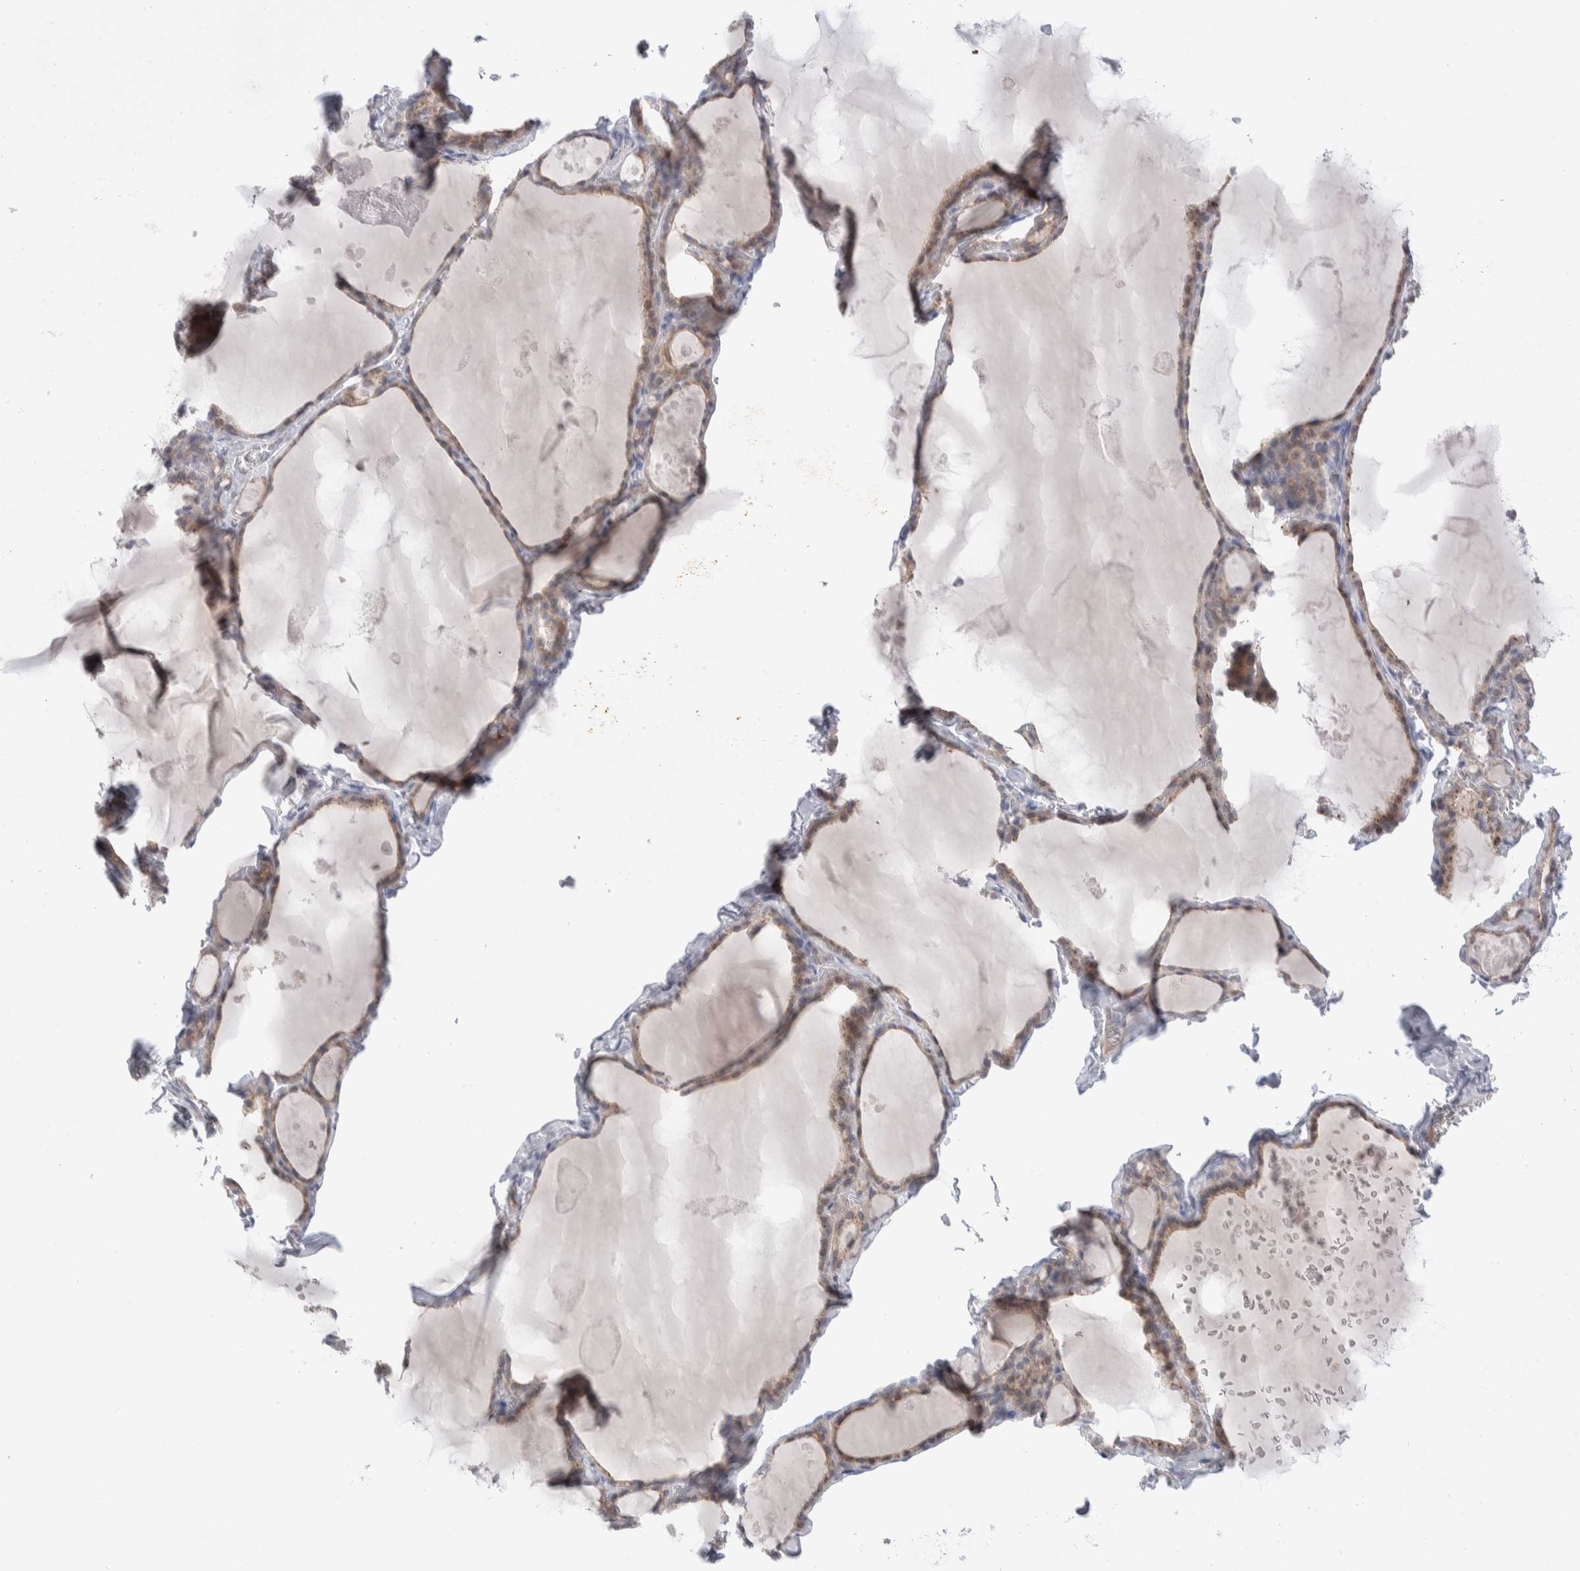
{"staining": {"intensity": "weak", "quantity": ">75%", "location": "cytoplasmic/membranous"}, "tissue": "thyroid gland", "cell_type": "Glandular cells", "image_type": "normal", "snomed": [{"axis": "morphology", "description": "Normal tissue, NOS"}, {"axis": "topography", "description": "Thyroid gland"}], "caption": "Protein analysis of benign thyroid gland displays weak cytoplasmic/membranous staining in approximately >75% of glandular cells.", "gene": "C1orf112", "patient": {"sex": "male", "age": 56}}